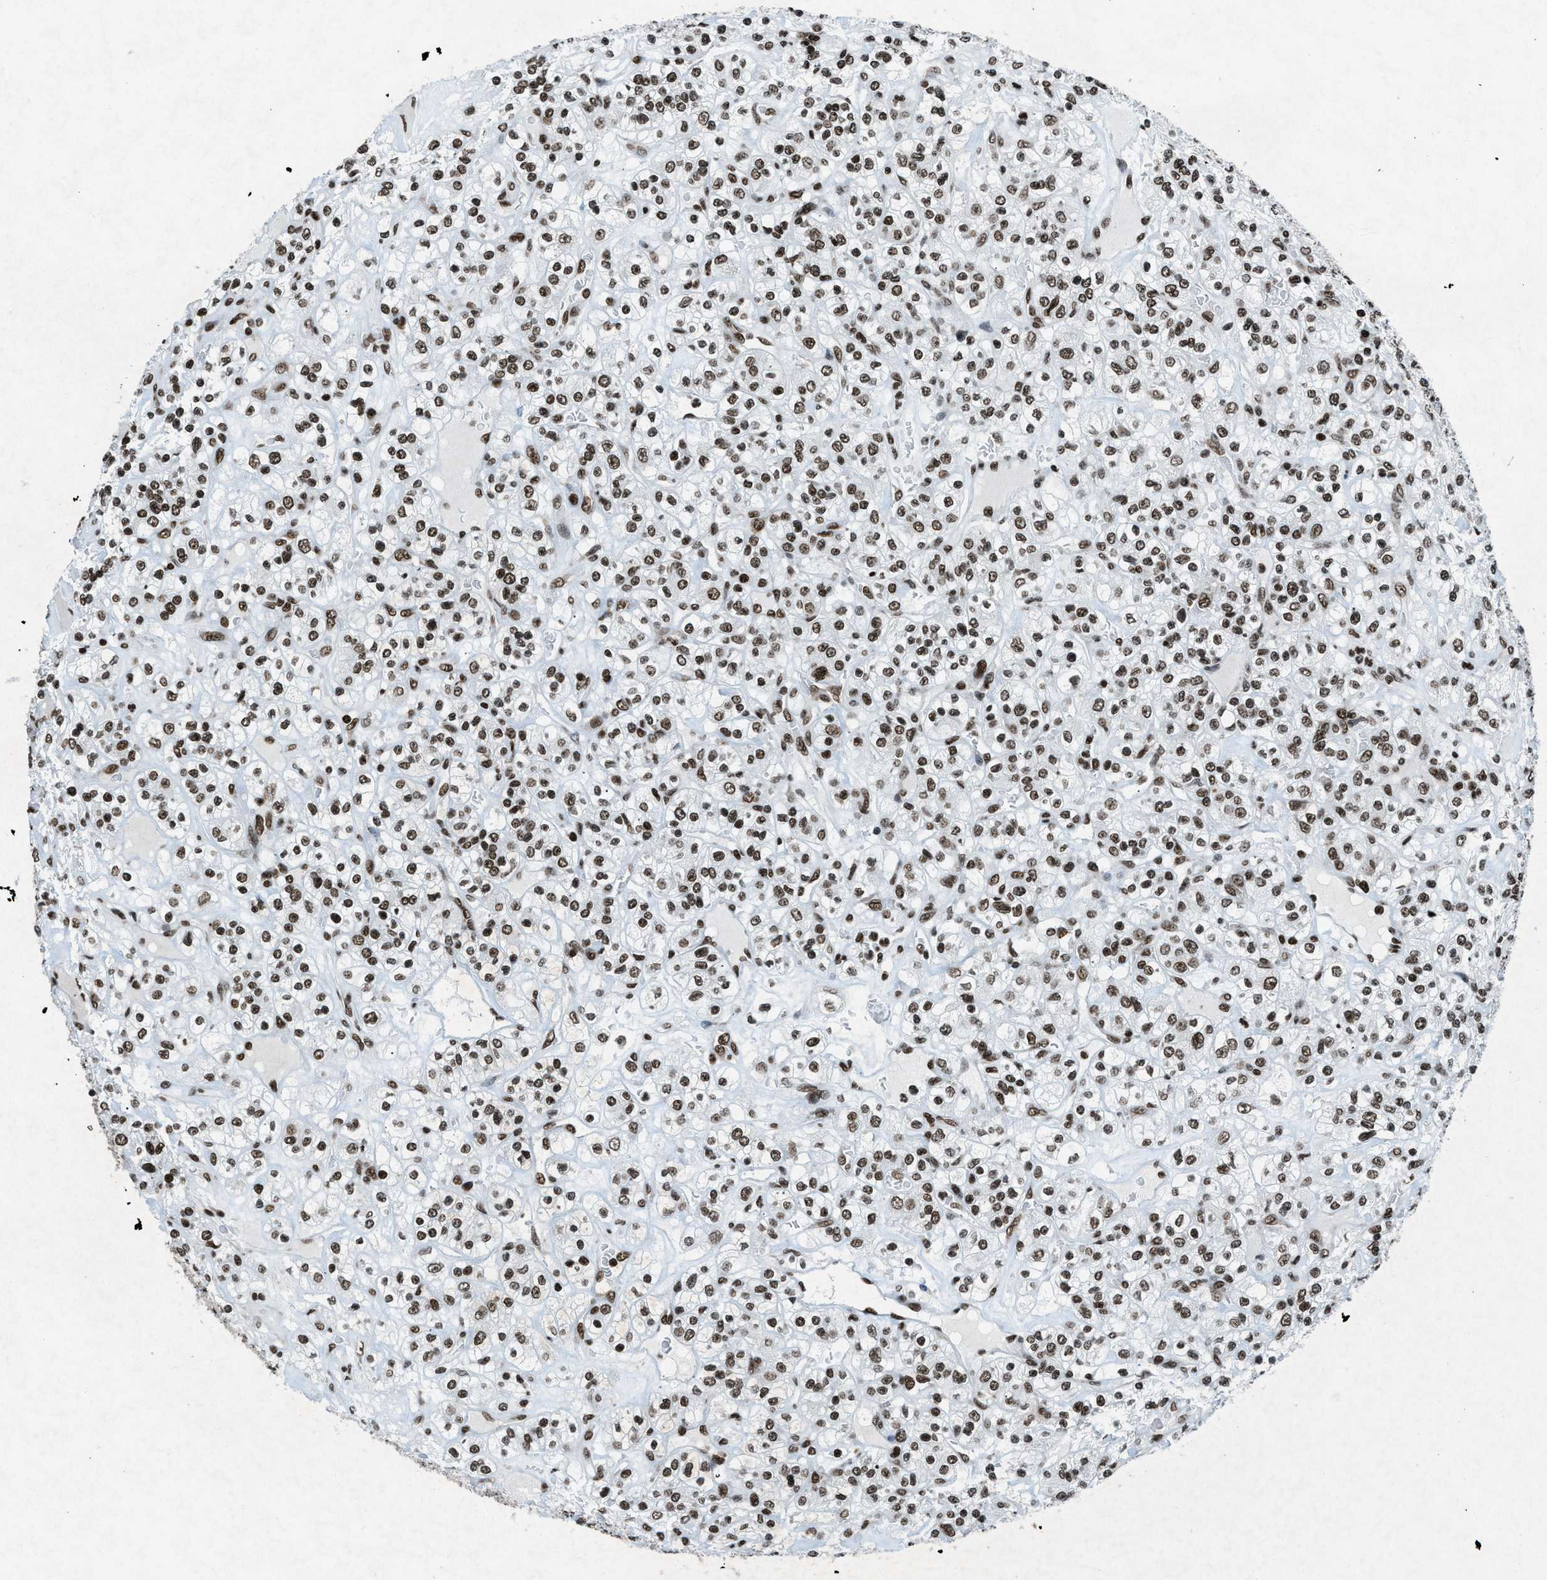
{"staining": {"intensity": "moderate", "quantity": ">75%", "location": "nuclear"}, "tissue": "renal cancer", "cell_type": "Tumor cells", "image_type": "cancer", "snomed": [{"axis": "morphology", "description": "Normal tissue, NOS"}, {"axis": "morphology", "description": "Adenocarcinoma, NOS"}, {"axis": "topography", "description": "Kidney"}], "caption": "Tumor cells display medium levels of moderate nuclear staining in about >75% of cells in renal cancer.", "gene": "NXF1", "patient": {"sex": "female", "age": 72}}